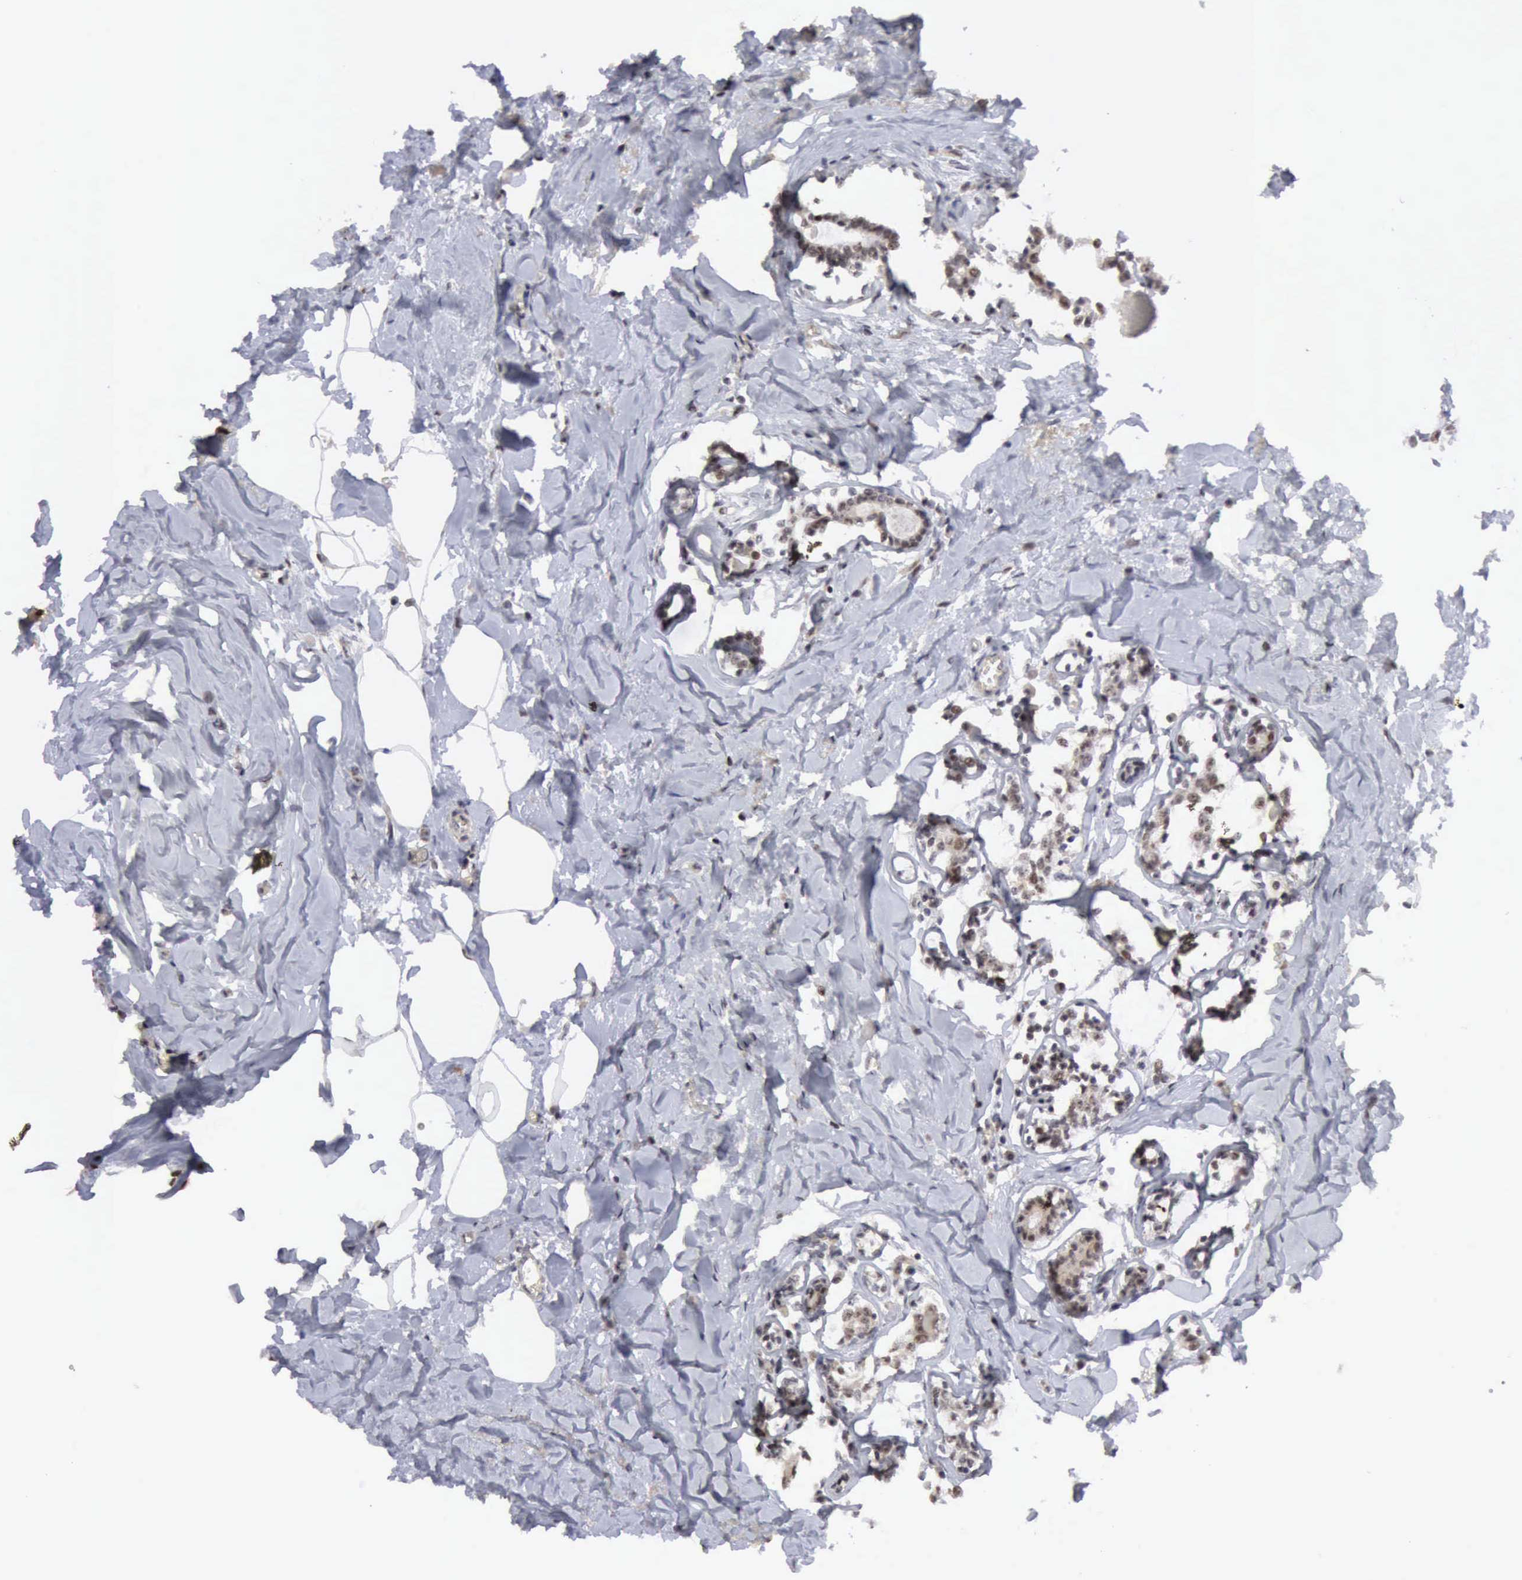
{"staining": {"intensity": "weak", "quantity": ">75%", "location": "nuclear"}, "tissue": "breast cancer", "cell_type": "Tumor cells", "image_type": "cancer", "snomed": [{"axis": "morphology", "description": "Lobular carcinoma"}, {"axis": "topography", "description": "Breast"}], "caption": "Immunohistochemistry (IHC) staining of breast cancer (lobular carcinoma), which reveals low levels of weak nuclear positivity in approximately >75% of tumor cells indicating weak nuclear protein positivity. The staining was performed using DAB (brown) for protein detection and nuclei were counterstained in hematoxylin (blue).", "gene": "CDKN2A", "patient": {"sex": "female", "age": 51}}